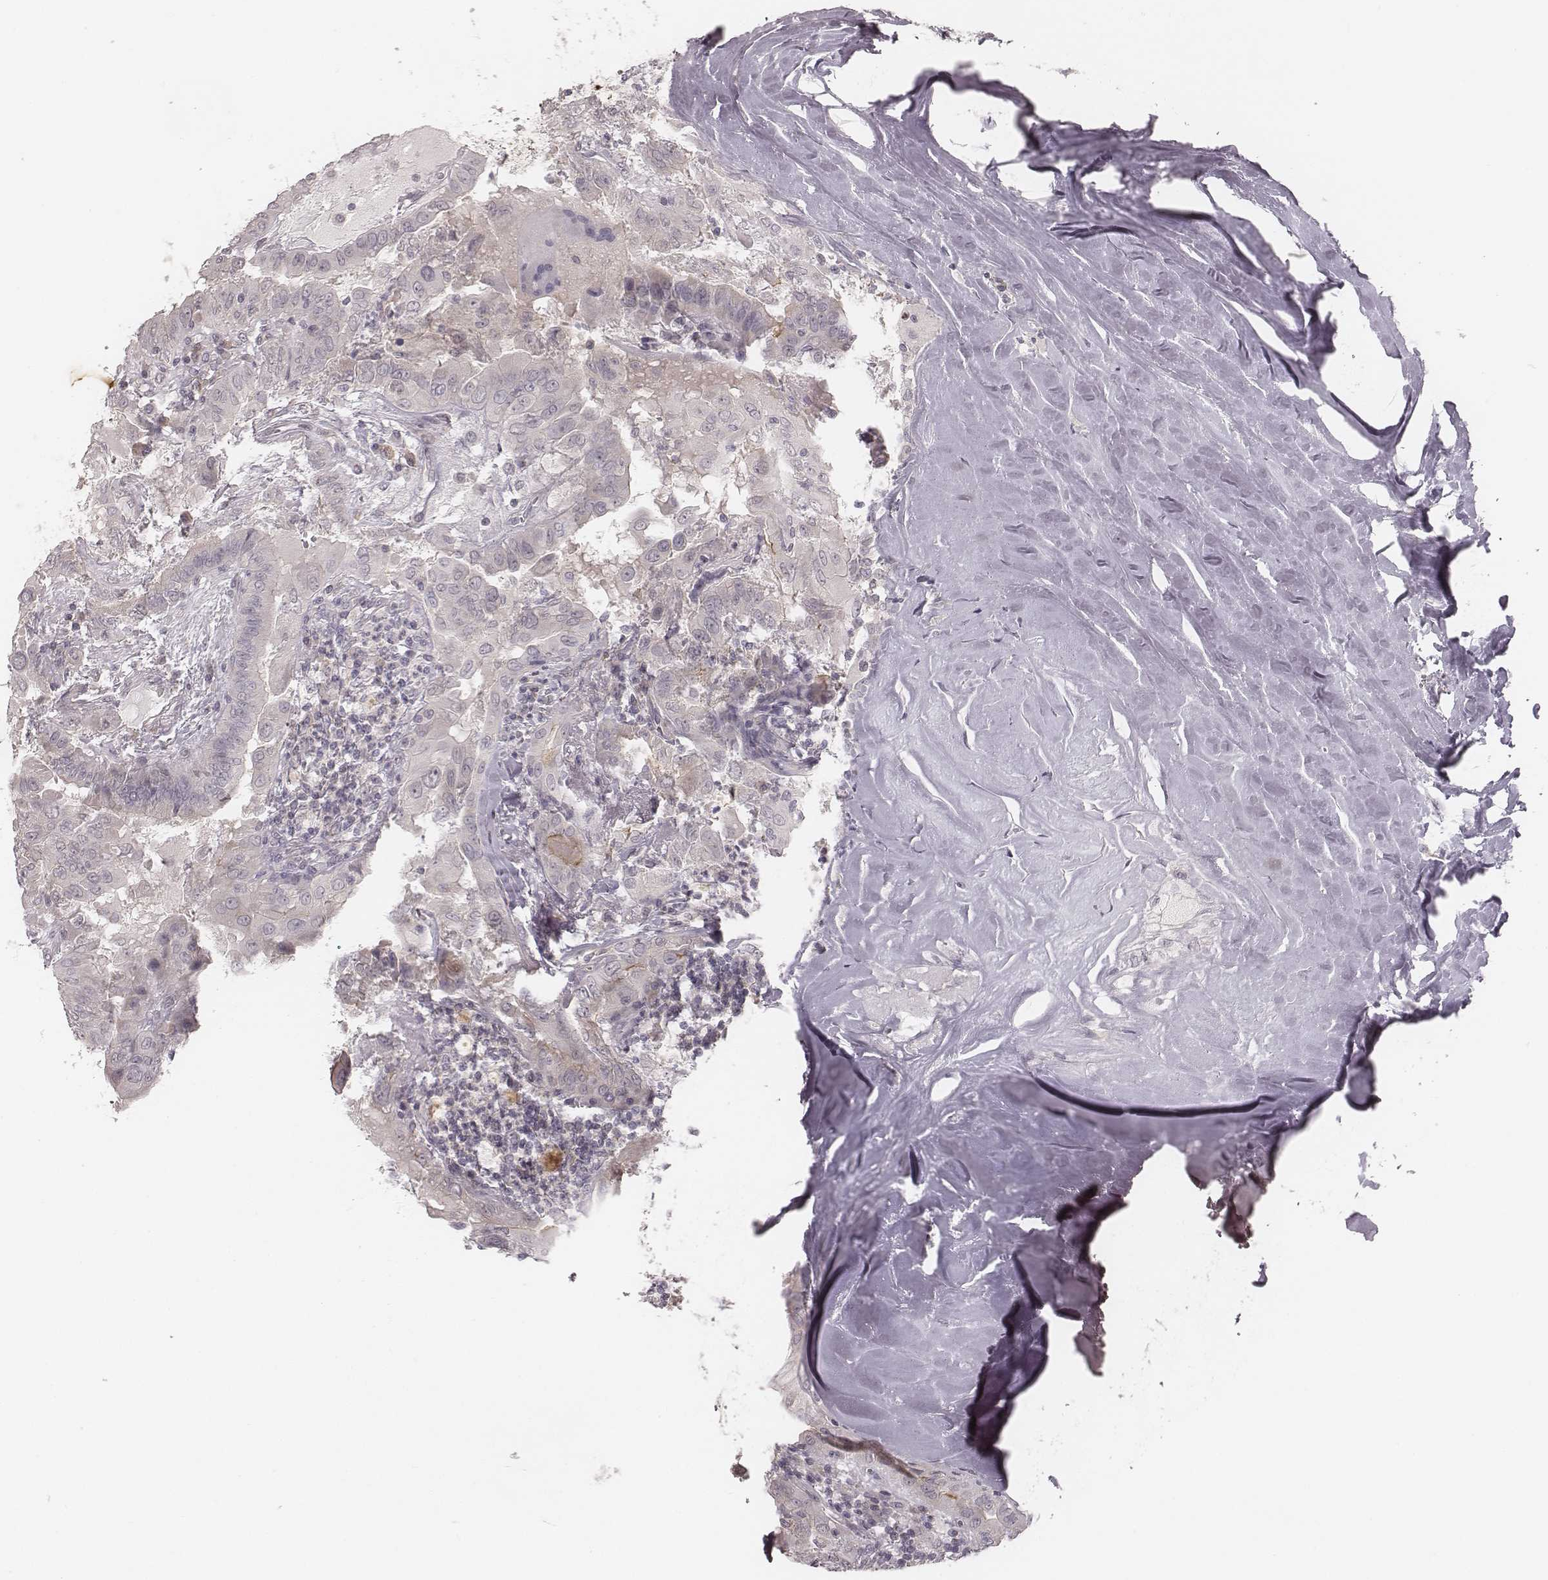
{"staining": {"intensity": "negative", "quantity": "none", "location": "none"}, "tissue": "thyroid cancer", "cell_type": "Tumor cells", "image_type": "cancer", "snomed": [{"axis": "morphology", "description": "Papillary adenocarcinoma, NOS"}, {"axis": "topography", "description": "Thyroid gland"}], "caption": "A histopathology image of human thyroid cancer (papillary adenocarcinoma) is negative for staining in tumor cells.", "gene": "ACACB", "patient": {"sex": "female", "age": 37}}